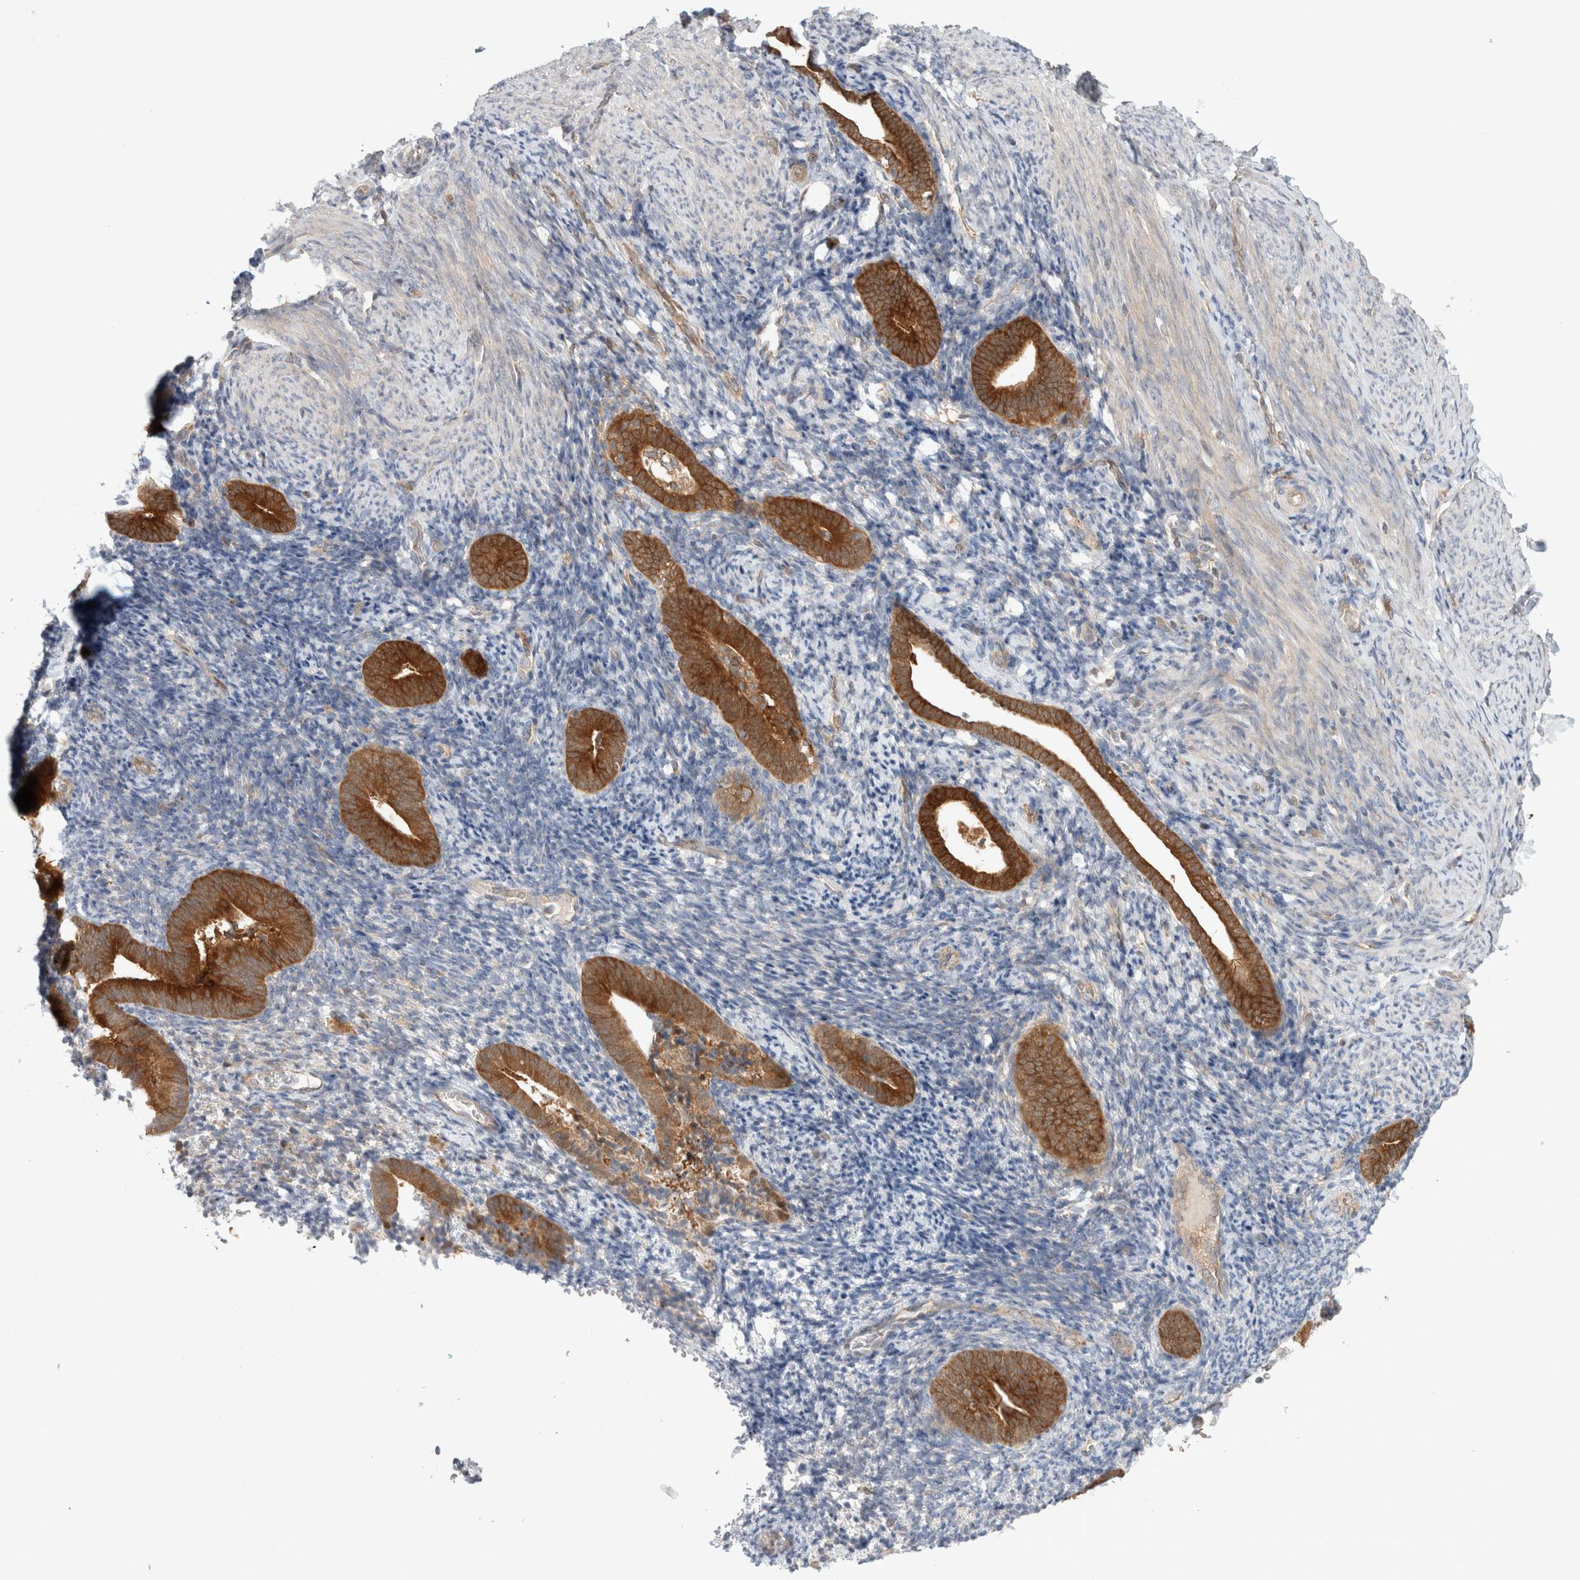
{"staining": {"intensity": "negative", "quantity": "none", "location": "none"}, "tissue": "endometrium", "cell_type": "Cells in endometrial stroma", "image_type": "normal", "snomed": [{"axis": "morphology", "description": "Normal tissue, NOS"}, {"axis": "topography", "description": "Endometrium"}], "caption": "IHC histopathology image of benign endometrium stained for a protein (brown), which displays no staining in cells in endometrial stroma.", "gene": "KLHL14", "patient": {"sex": "female", "age": 51}}